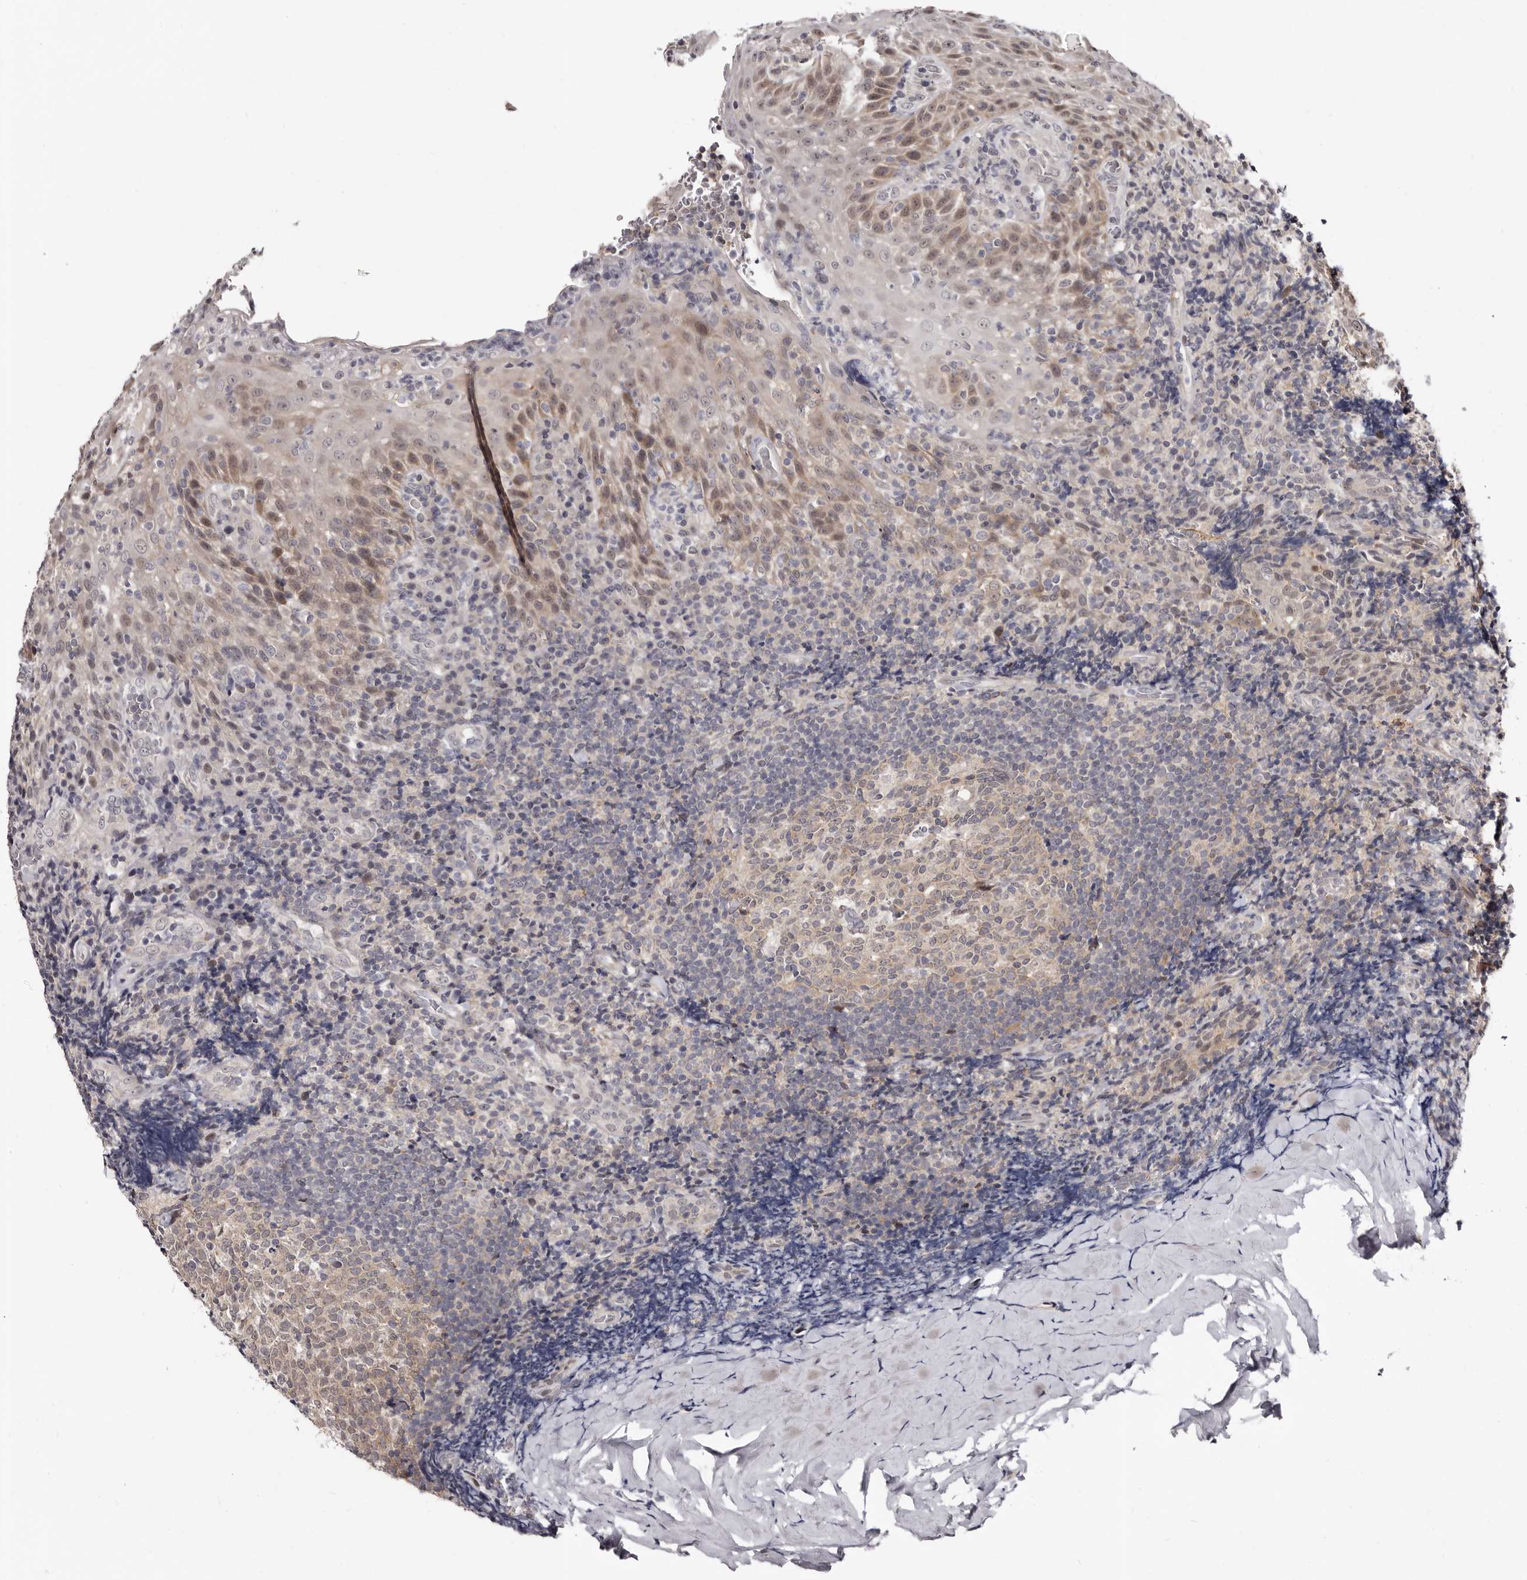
{"staining": {"intensity": "moderate", "quantity": ">75%", "location": "cytoplasmic/membranous"}, "tissue": "tonsil", "cell_type": "Germinal center cells", "image_type": "normal", "snomed": [{"axis": "morphology", "description": "Normal tissue, NOS"}, {"axis": "topography", "description": "Tonsil"}], "caption": "Brown immunohistochemical staining in unremarkable human tonsil reveals moderate cytoplasmic/membranous staining in about >75% of germinal center cells. (Stains: DAB in brown, nuclei in blue, Microscopy: brightfield microscopy at high magnification).", "gene": "PHF20L1", "patient": {"sex": "male", "age": 37}}